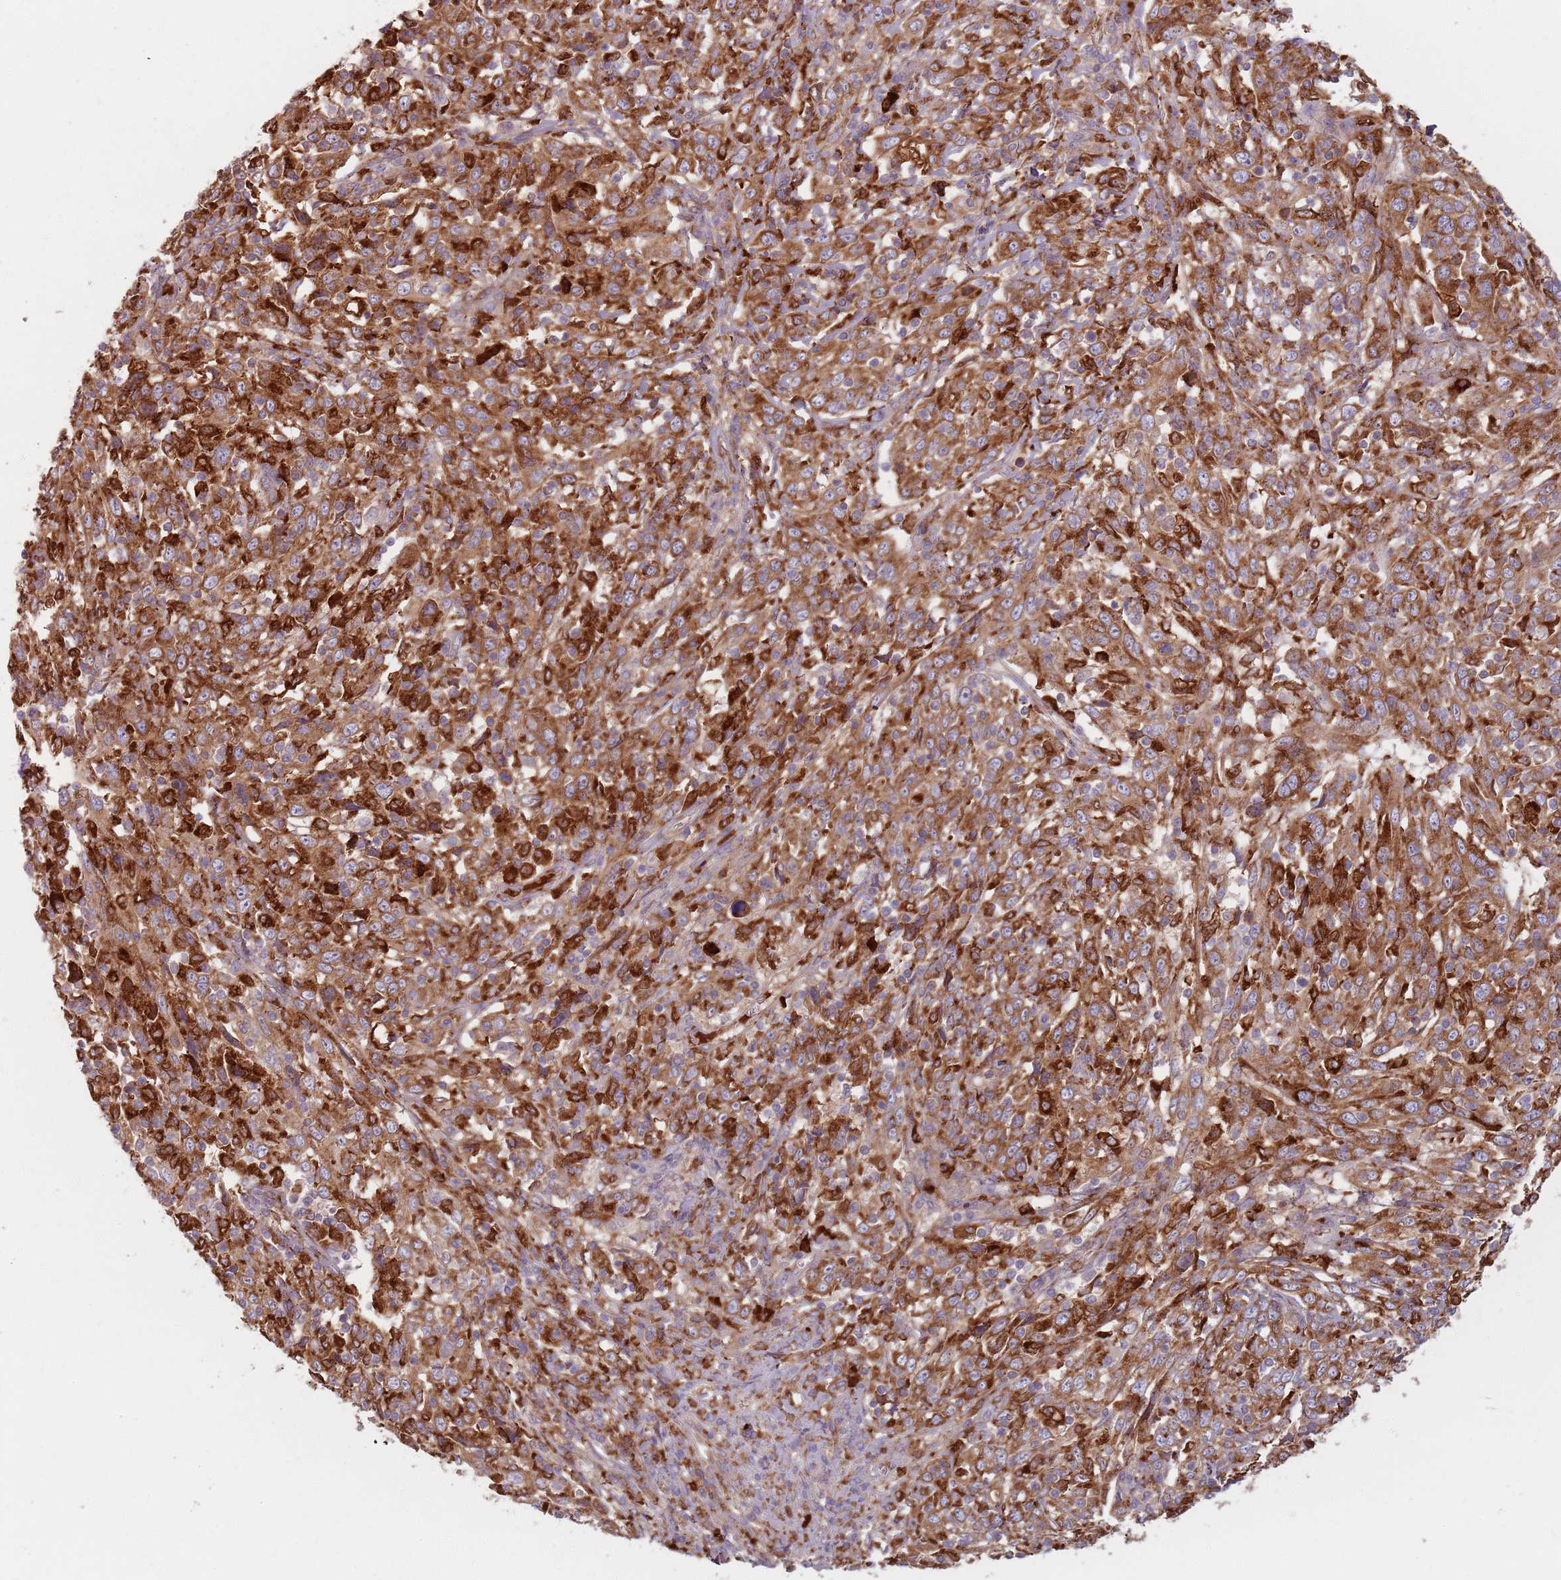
{"staining": {"intensity": "strong", "quantity": ">75%", "location": "cytoplasmic/membranous"}, "tissue": "cervical cancer", "cell_type": "Tumor cells", "image_type": "cancer", "snomed": [{"axis": "morphology", "description": "Squamous cell carcinoma, NOS"}, {"axis": "topography", "description": "Cervix"}], "caption": "Immunohistochemistry (IHC) histopathology image of neoplastic tissue: cervical cancer (squamous cell carcinoma) stained using immunohistochemistry displays high levels of strong protein expression localized specifically in the cytoplasmic/membranous of tumor cells, appearing as a cytoplasmic/membranous brown color.", "gene": "COLGALT1", "patient": {"sex": "female", "age": 46}}